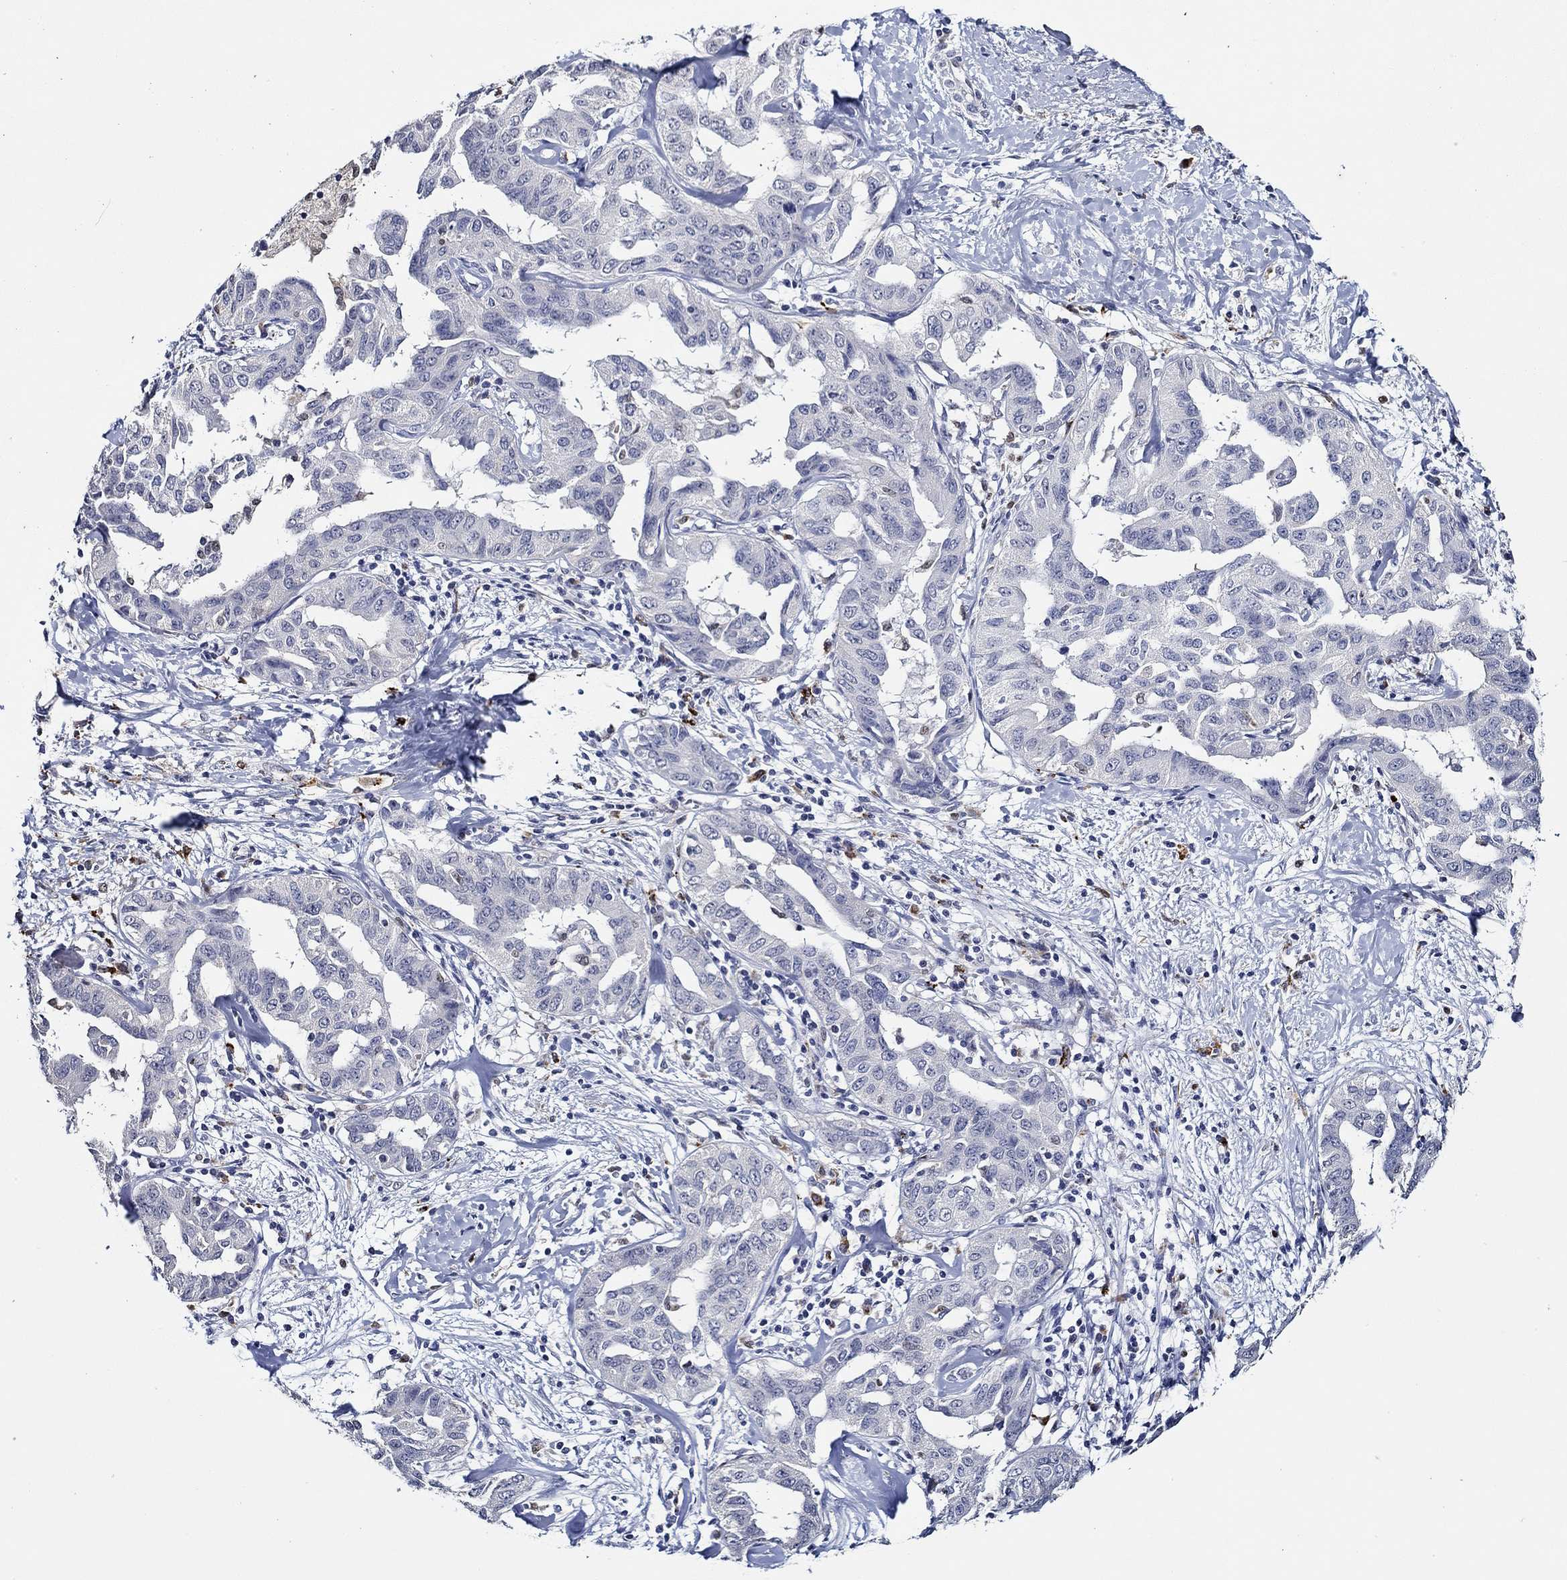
{"staining": {"intensity": "negative", "quantity": "none", "location": "none"}, "tissue": "liver cancer", "cell_type": "Tumor cells", "image_type": "cancer", "snomed": [{"axis": "morphology", "description": "Cholangiocarcinoma"}, {"axis": "topography", "description": "Liver"}], "caption": "The immunohistochemistry (IHC) image has no significant staining in tumor cells of liver cancer (cholangiocarcinoma) tissue.", "gene": "GATA2", "patient": {"sex": "male", "age": 59}}